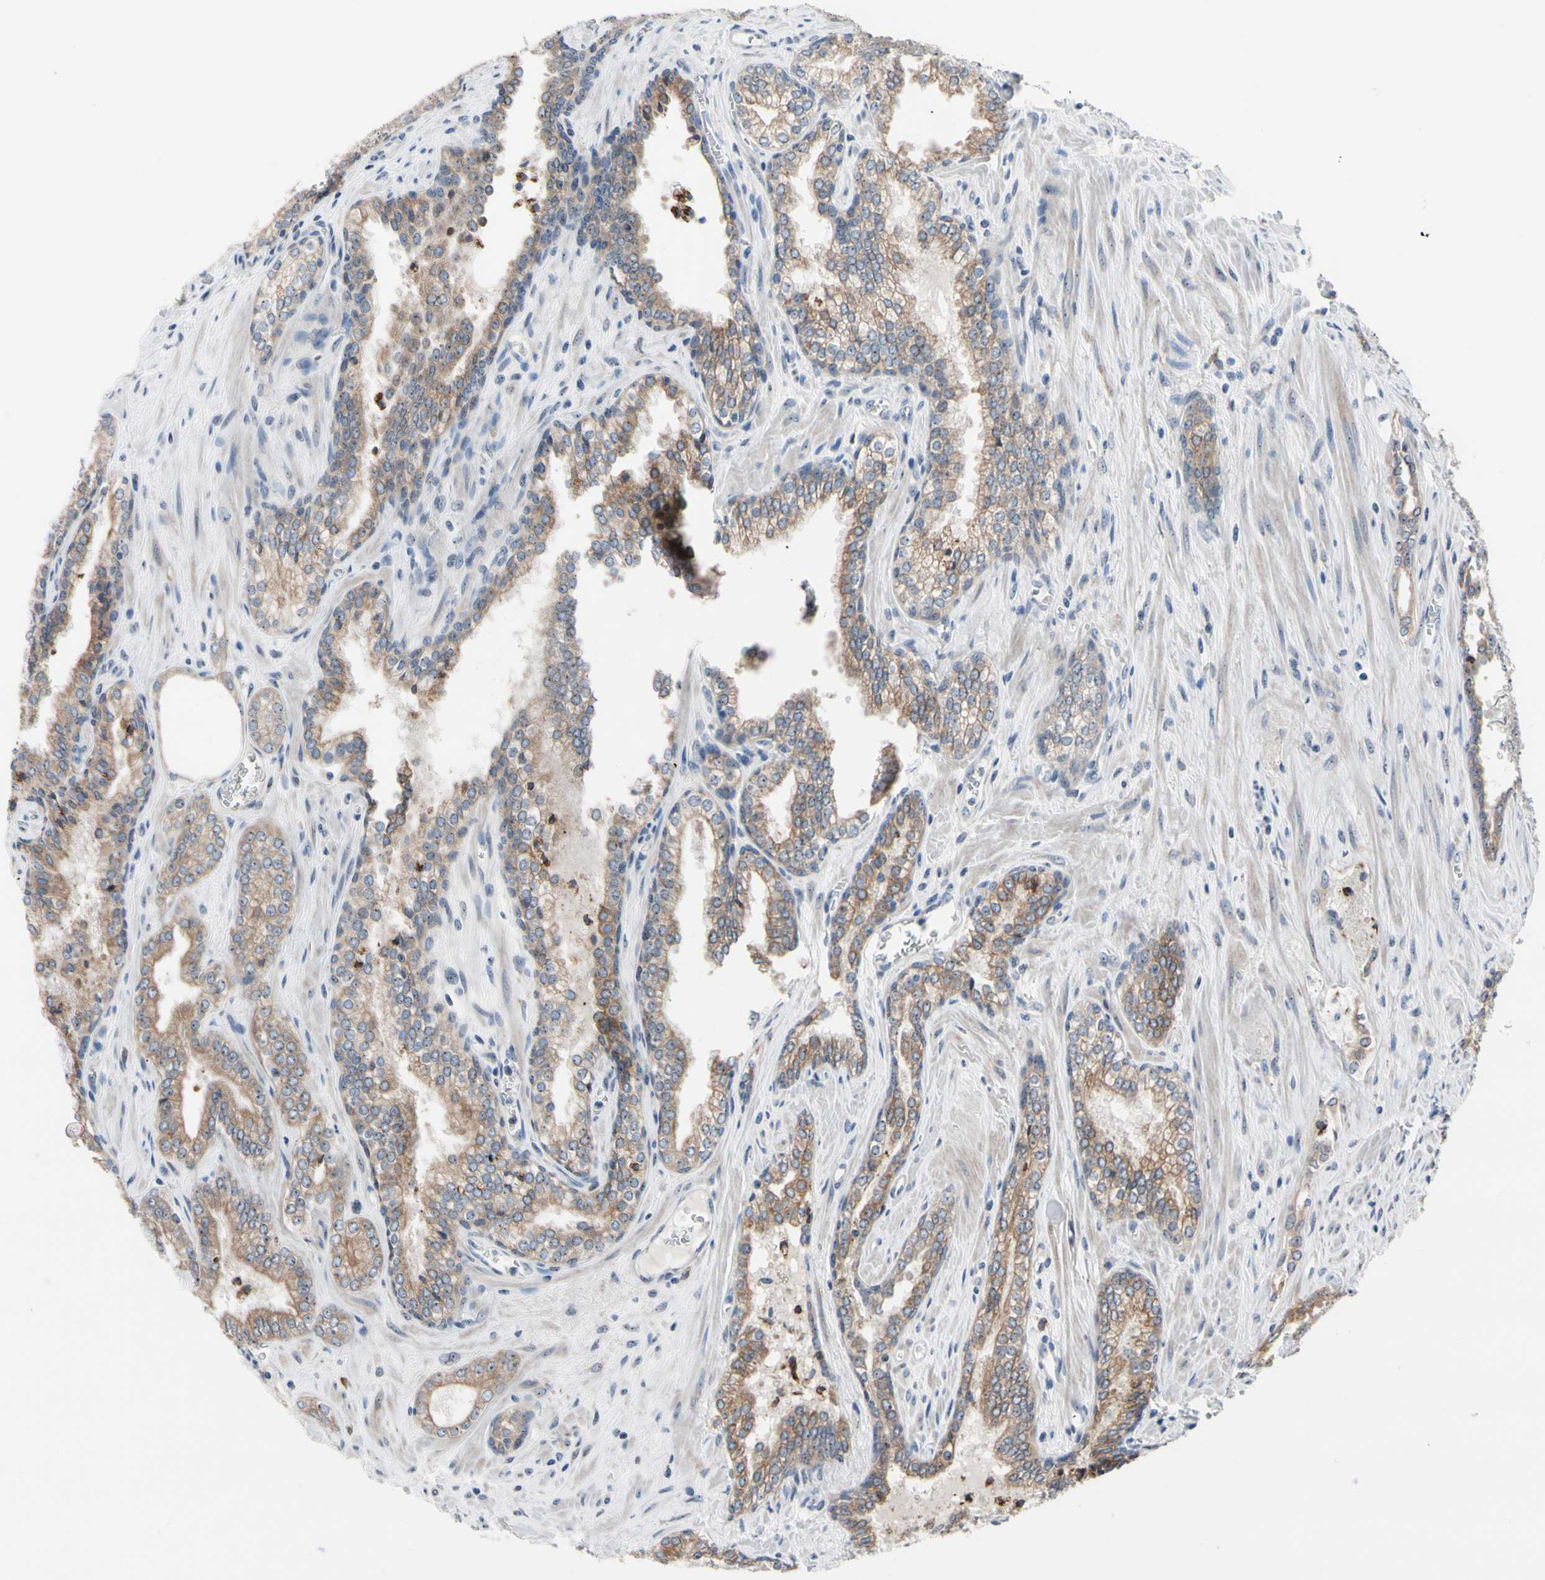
{"staining": {"intensity": "weak", "quantity": ">75%", "location": "cytoplasmic/membranous"}, "tissue": "prostate cancer", "cell_type": "Tumor cells", "image_type": "cancer", "snomed": [{"axis": "morphology", "description": "Adenocarcinoma, Low grade"}, {"axis": "topography", "description": "Prostate"}], "caption": "Human low-grade adenocarcinoma (prostate) stained for a protein (brown) demonstrates weak cytoplasmic/membranous positive staining in approximately >75% of tumor cells.", "gene": "TMED7", "patient": {"sex": "male", "age": 60}}